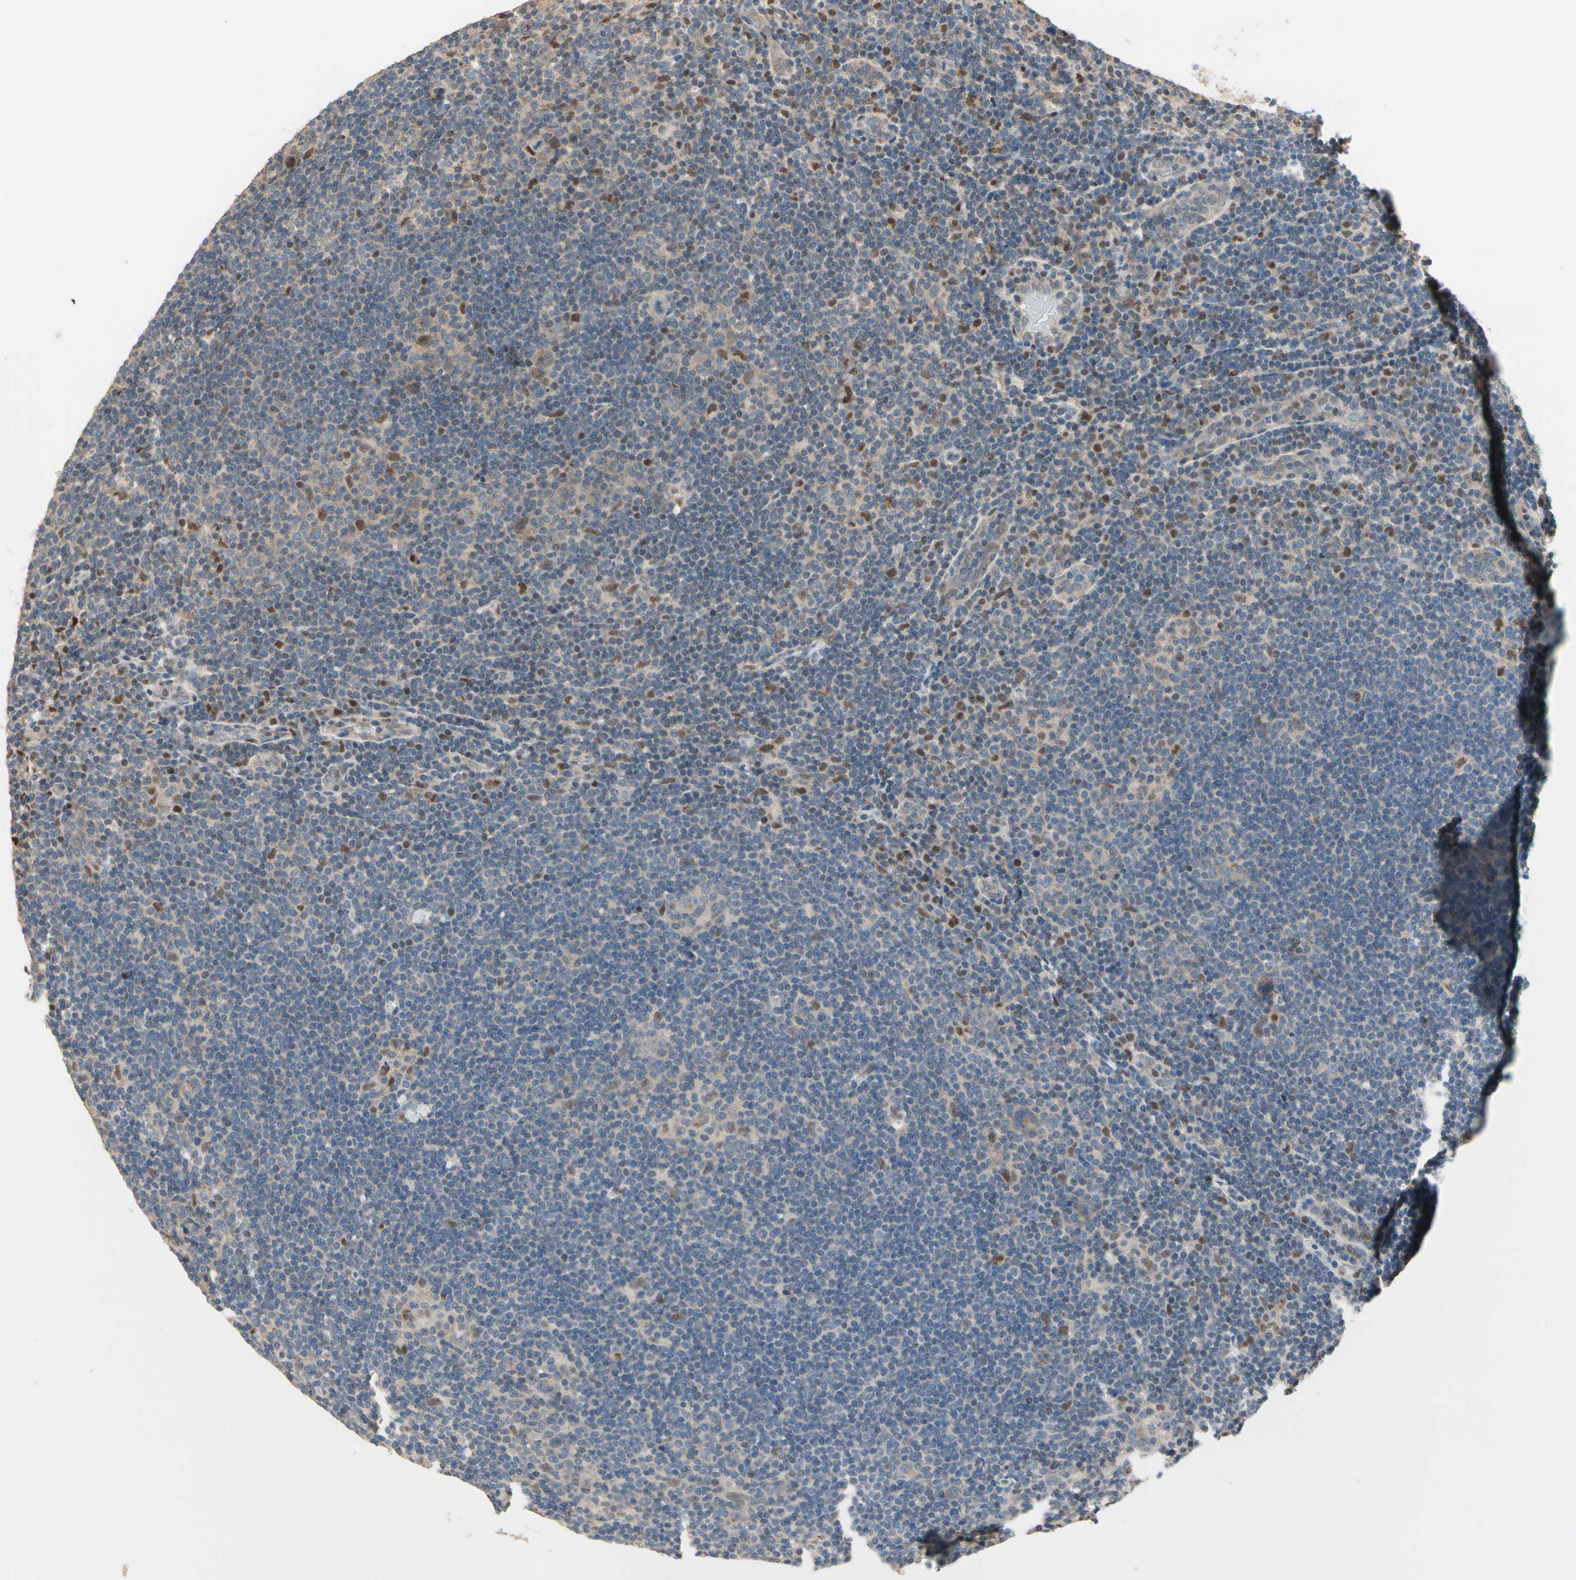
{"staining": {"intensity": "weak", "quantity": "25%-75%", "location": "cytoplasmic/membranous"}, "tissue": "lymphoma", "cell_type": "Tumor cells", "image_type": "cancer", "snomed": [{"axis": "morphology", "description": "Hodgkin's disease, NOS"}, {"axis": "topography", "description": "Lymph node"}], "caption": "The image reveals a brown stain indicating the presence of a protein in the cytoplasmic/membranous of tumor cells in lymphoma. (Brightfield microscopy of DAB IHC at high magnification).", "gene": "CGREF1", "patient": {"sex": "female", "age": 57}}